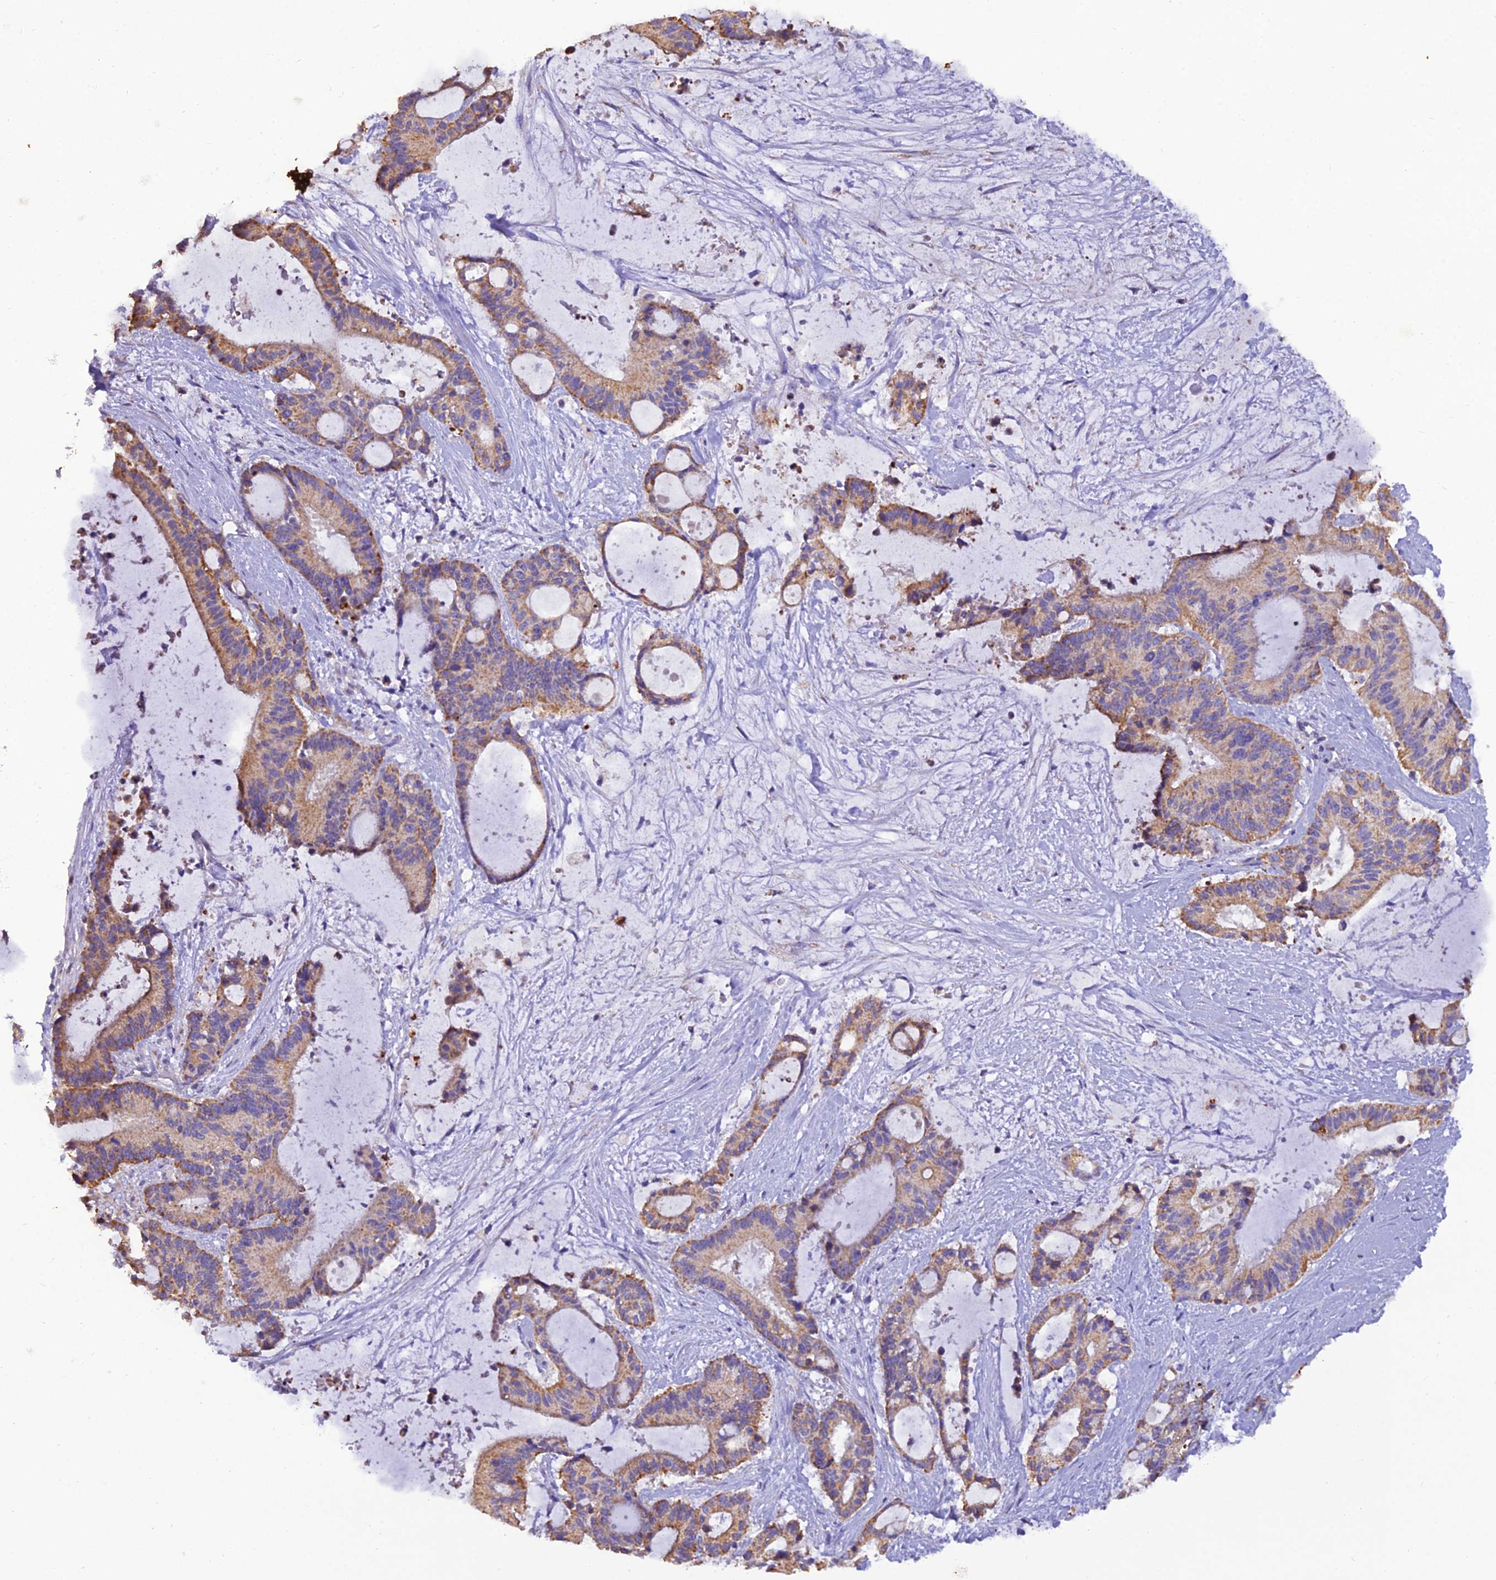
{"staining": {"intensity": "moderate", "quantity": ">75%", "location": "cytoplasmic/membranous"}, "tissue": "liver cancer", "cell_type": "Tumor cells", "image_type": "cancer", "snomed": [{"axis": "morphology", "description": "Normal tissue, NOS"}, {"axis": "morphology", "description": "Cholangiocarcinoma"}, {"axis": "topography", "description": "Liver"}, {"axis": "topography", "description": "Peripheral nerve tissue"}], "caption": "Human liver cancer (cholangiocarcinoma) stained with a brown dye displays moderate cytoplasmic/membranous positive staining in approximately >75% of tumor cells.", "gene": "GPD1", "patient": {"sex": "female", "age": 73}}